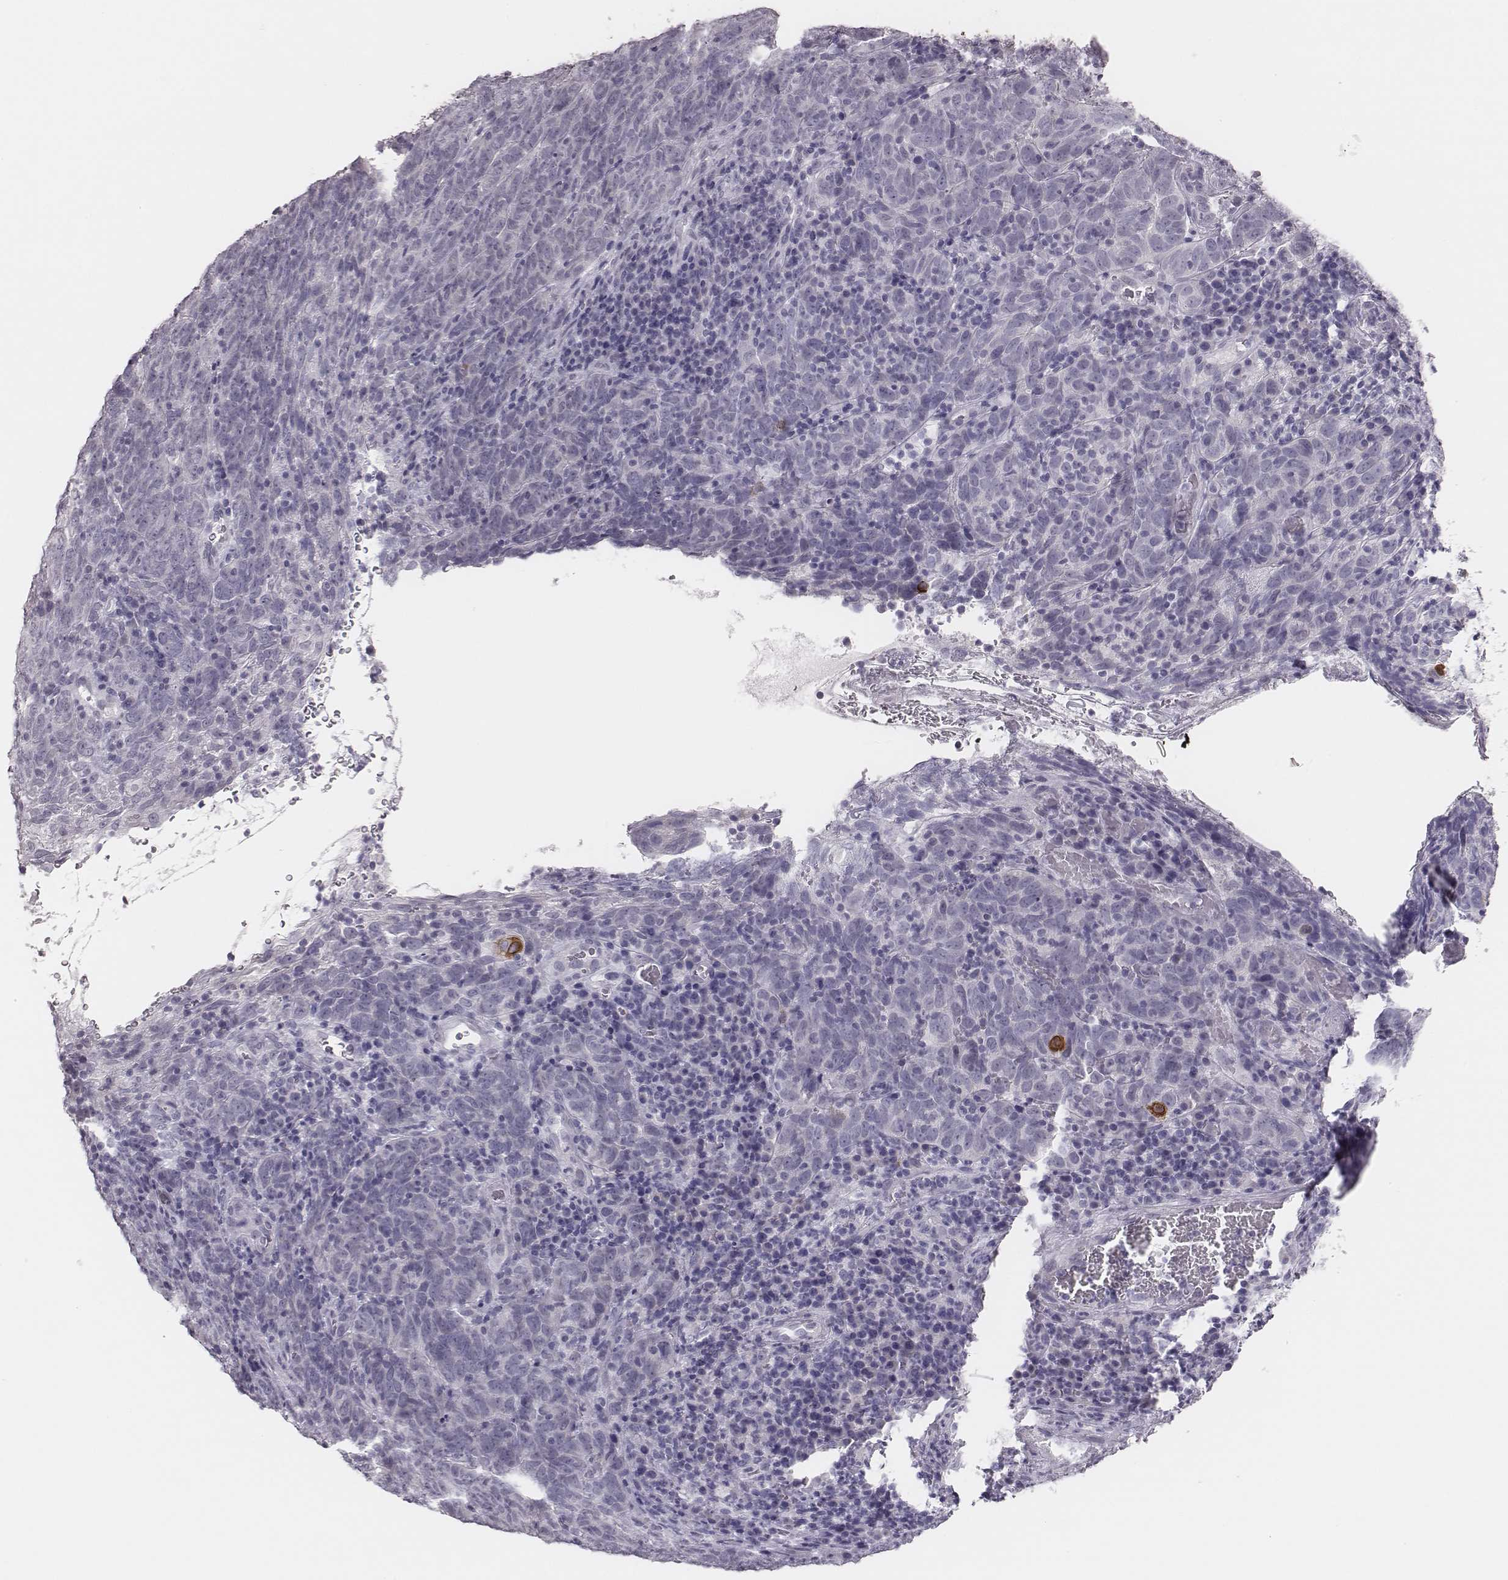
{"staining": {"intensity": "negative", "quantity": "none", "location": "none"}, "tissue": "skin cancer", "cell_type": "Tumor cells", "image_type": "cancer", "snomed": [{"axis": "morphology", "description": "Squamous cell carcinoma, NOS"}, {"axis": "topography", "description": "Skin"}, {"axis": "topography", "description": "Anal"}], "caption": "This is a photomicrograph of immunohistochemistry staining of squamous cell carcinoma (skin), which shows no expression in tumor cells.", "gene": "ADGRF4", "patient": {"sex": "female", "age": 51}}